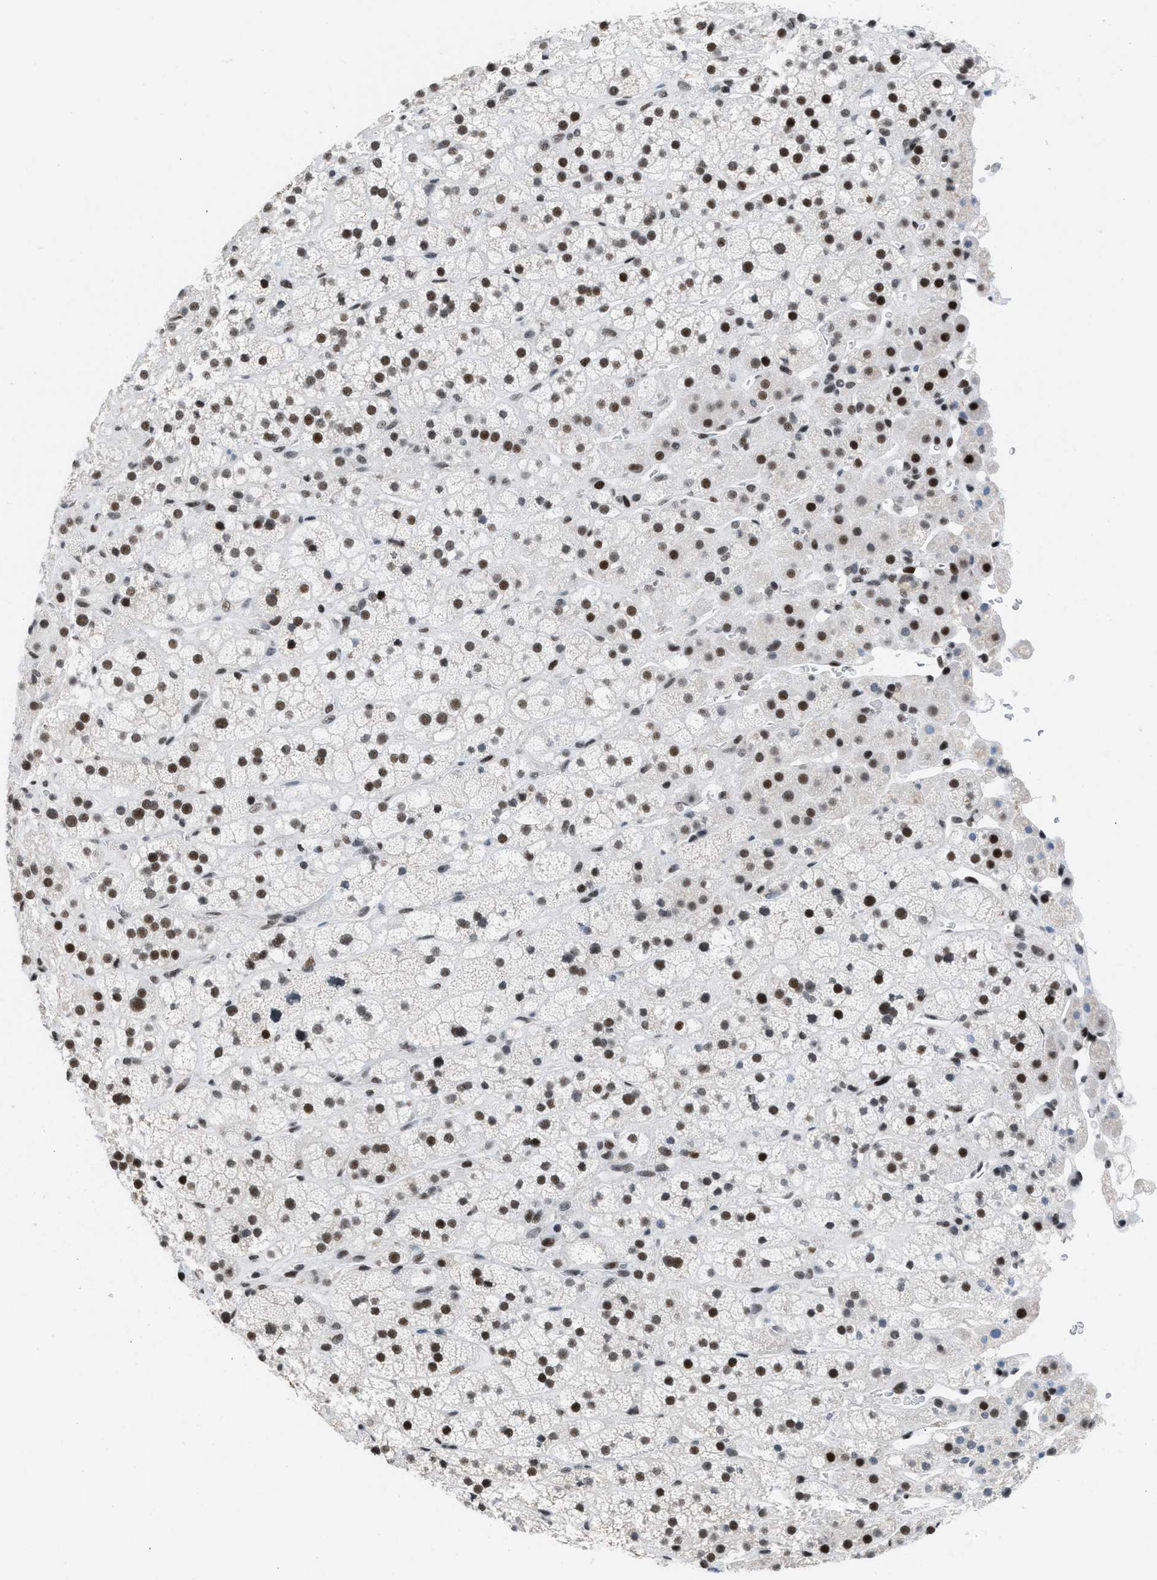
{"staining": {"intensity": "strong", "quantity": ">75%", "location": "nuclear"}, "tissue": "adrenal gland", "cell_type": "Glandular cells", "image_type": "normal", "snomed": [{"axis": "morphology", "description": "Normal tissue, NOS"}, {"axis": "topography", "description": "Adrenal gland"}], "caption": "A photomicrograph showing strong nuclear staining in about >75% of glandular cells in unremarkable adrenal gland, as visualized by brown immunohistochemical staining.", "gene": "TERF2IP", "patient": {"sex": "male", "age": 56}}